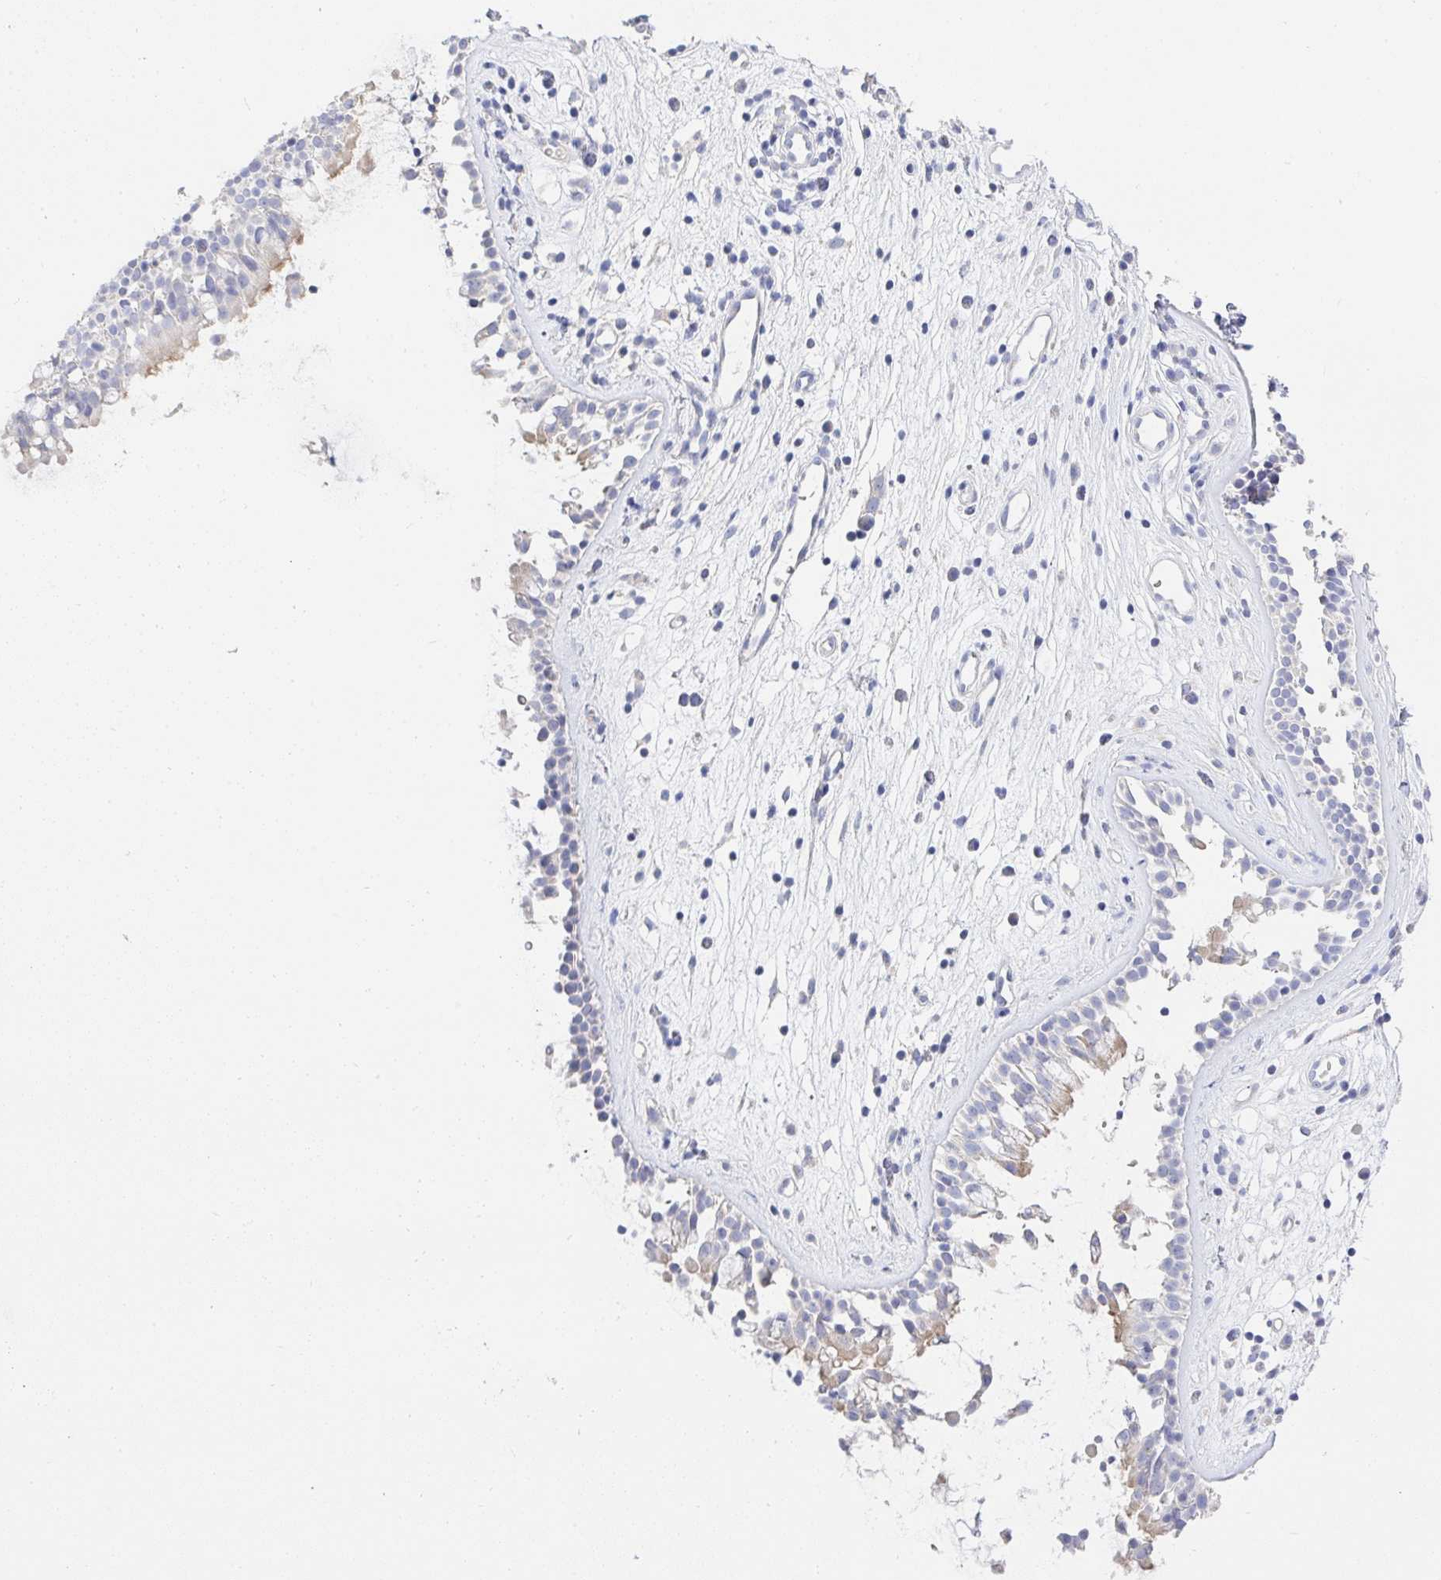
{"staining": {"intensity": "moderate", "quantity": "<25%", "location": "cytoplasmic/membranous"}, "tissue": "nasopharynx", "cell_type": "Respiratory epithelial cells", "image_type": "normal", "snomed": [{"axis": "morphology", "description": "Normal tissue, NOS"}, {"axis": "topography", "description": "Nasopharynx"}], "caption": "A low amount of moderate cytoplasmic/membranous expression is identified in approximately <25% of respiratory epithelial cells in benign nasopharynx. (DAB (3,3'-diaminobenzidine) = brown stain, brightfield microscopy at high magnification).", "gene": "ZNF561", "patient": {"sex": "male", "age": 32}}